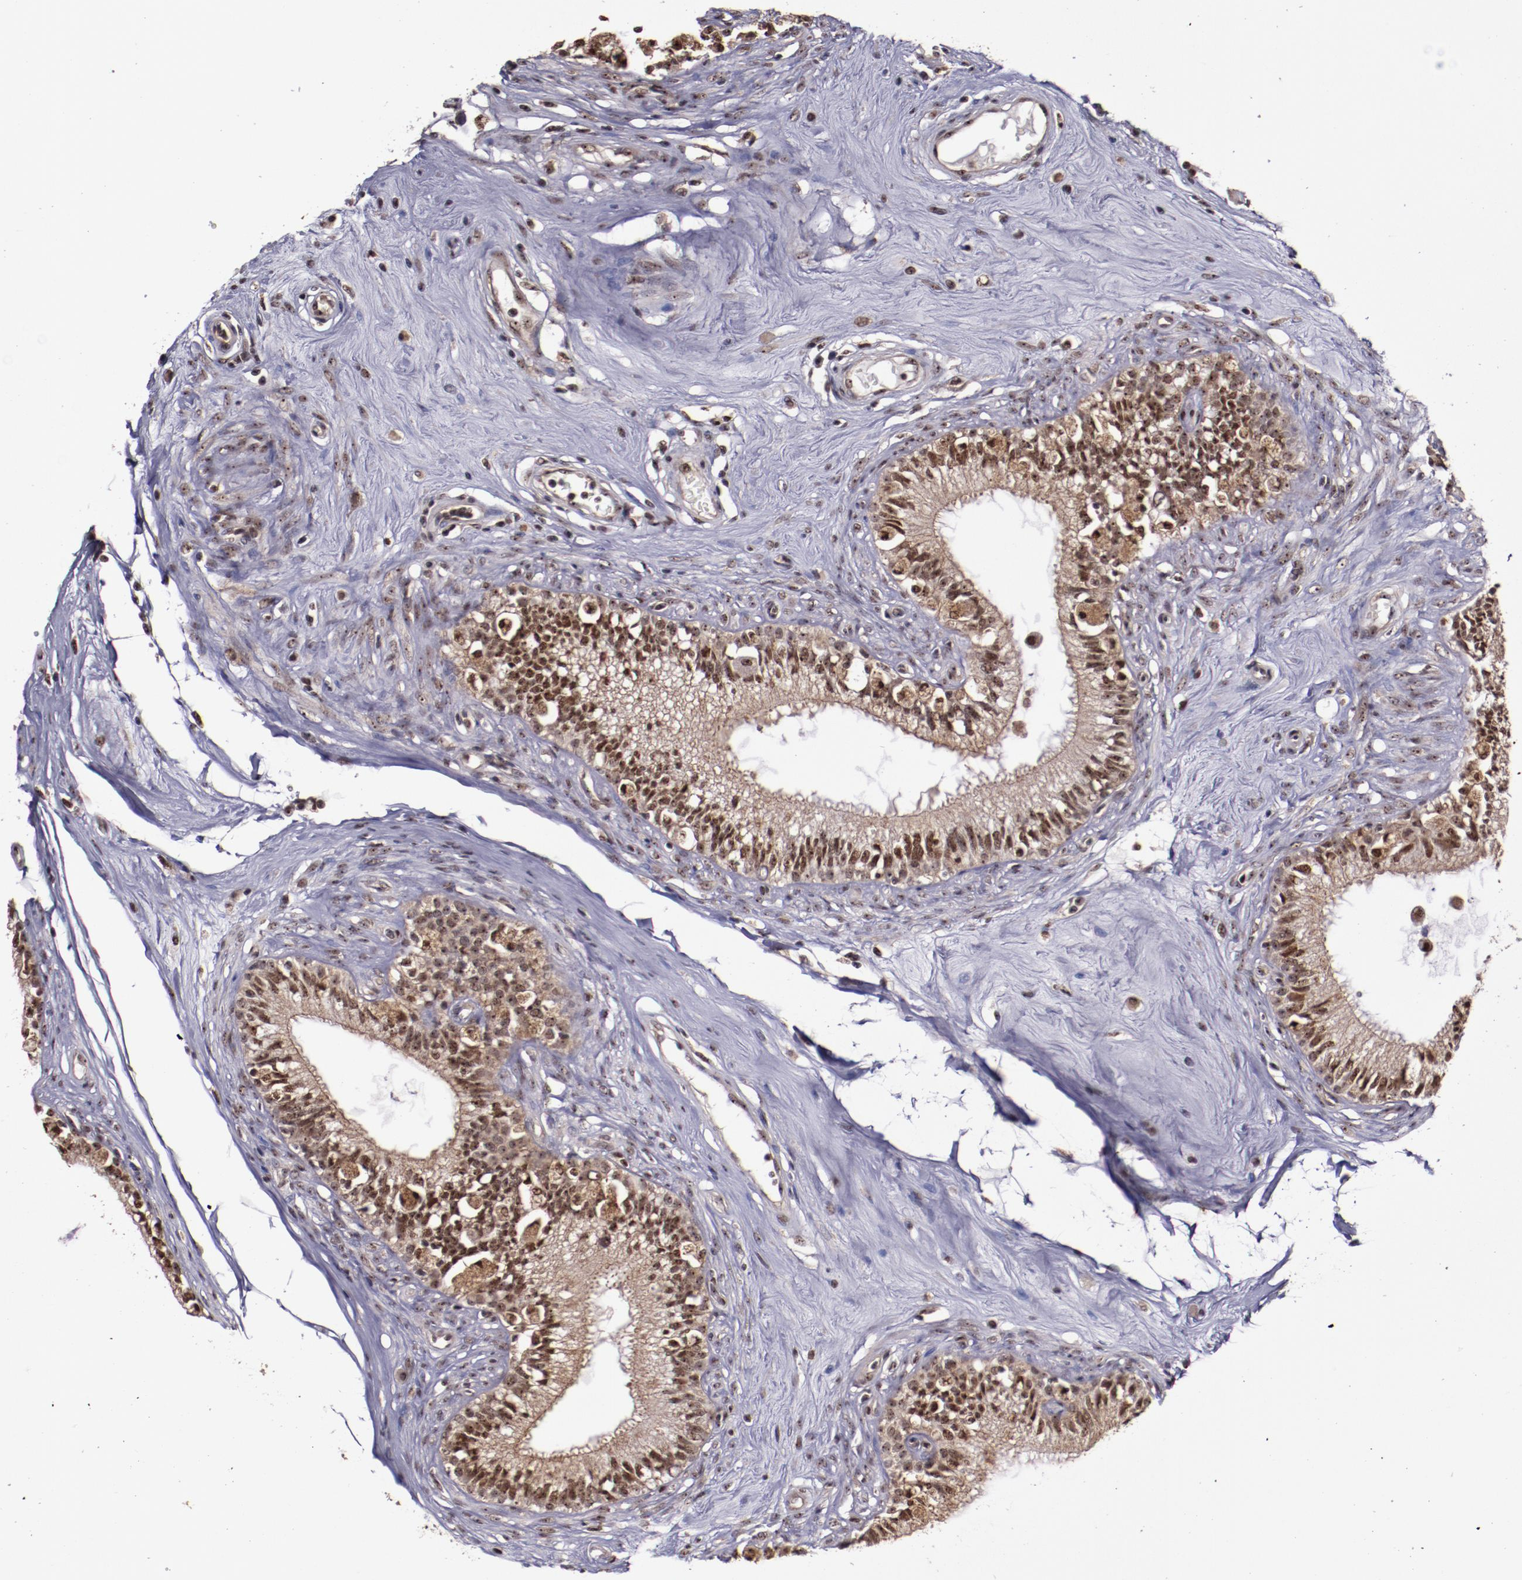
{"staining": {"intensity": "moderate", "quantity": ">75%", "location": "cytoplasmic/membranous,nuclear"}, "tissue": "epididymis", "cell_type": "Glandular cells", "image_type": "normal", "snomed": [{"axis": "morphology", "description": "Normal tissue, NOS"}, {"axis": "morphology", "description": "Inflammation, NOS"}, {"axis": "topography", "description": "Epididymis"}], "caption": "Brown immunohistochemical staining in unremarkable epididymis shows moderate cytoplasmic/membranous,nuclear staining in approximately >75% of glandular cells.", "gene": "CECR2", "patient": {"sex": "male", "age": 84}}